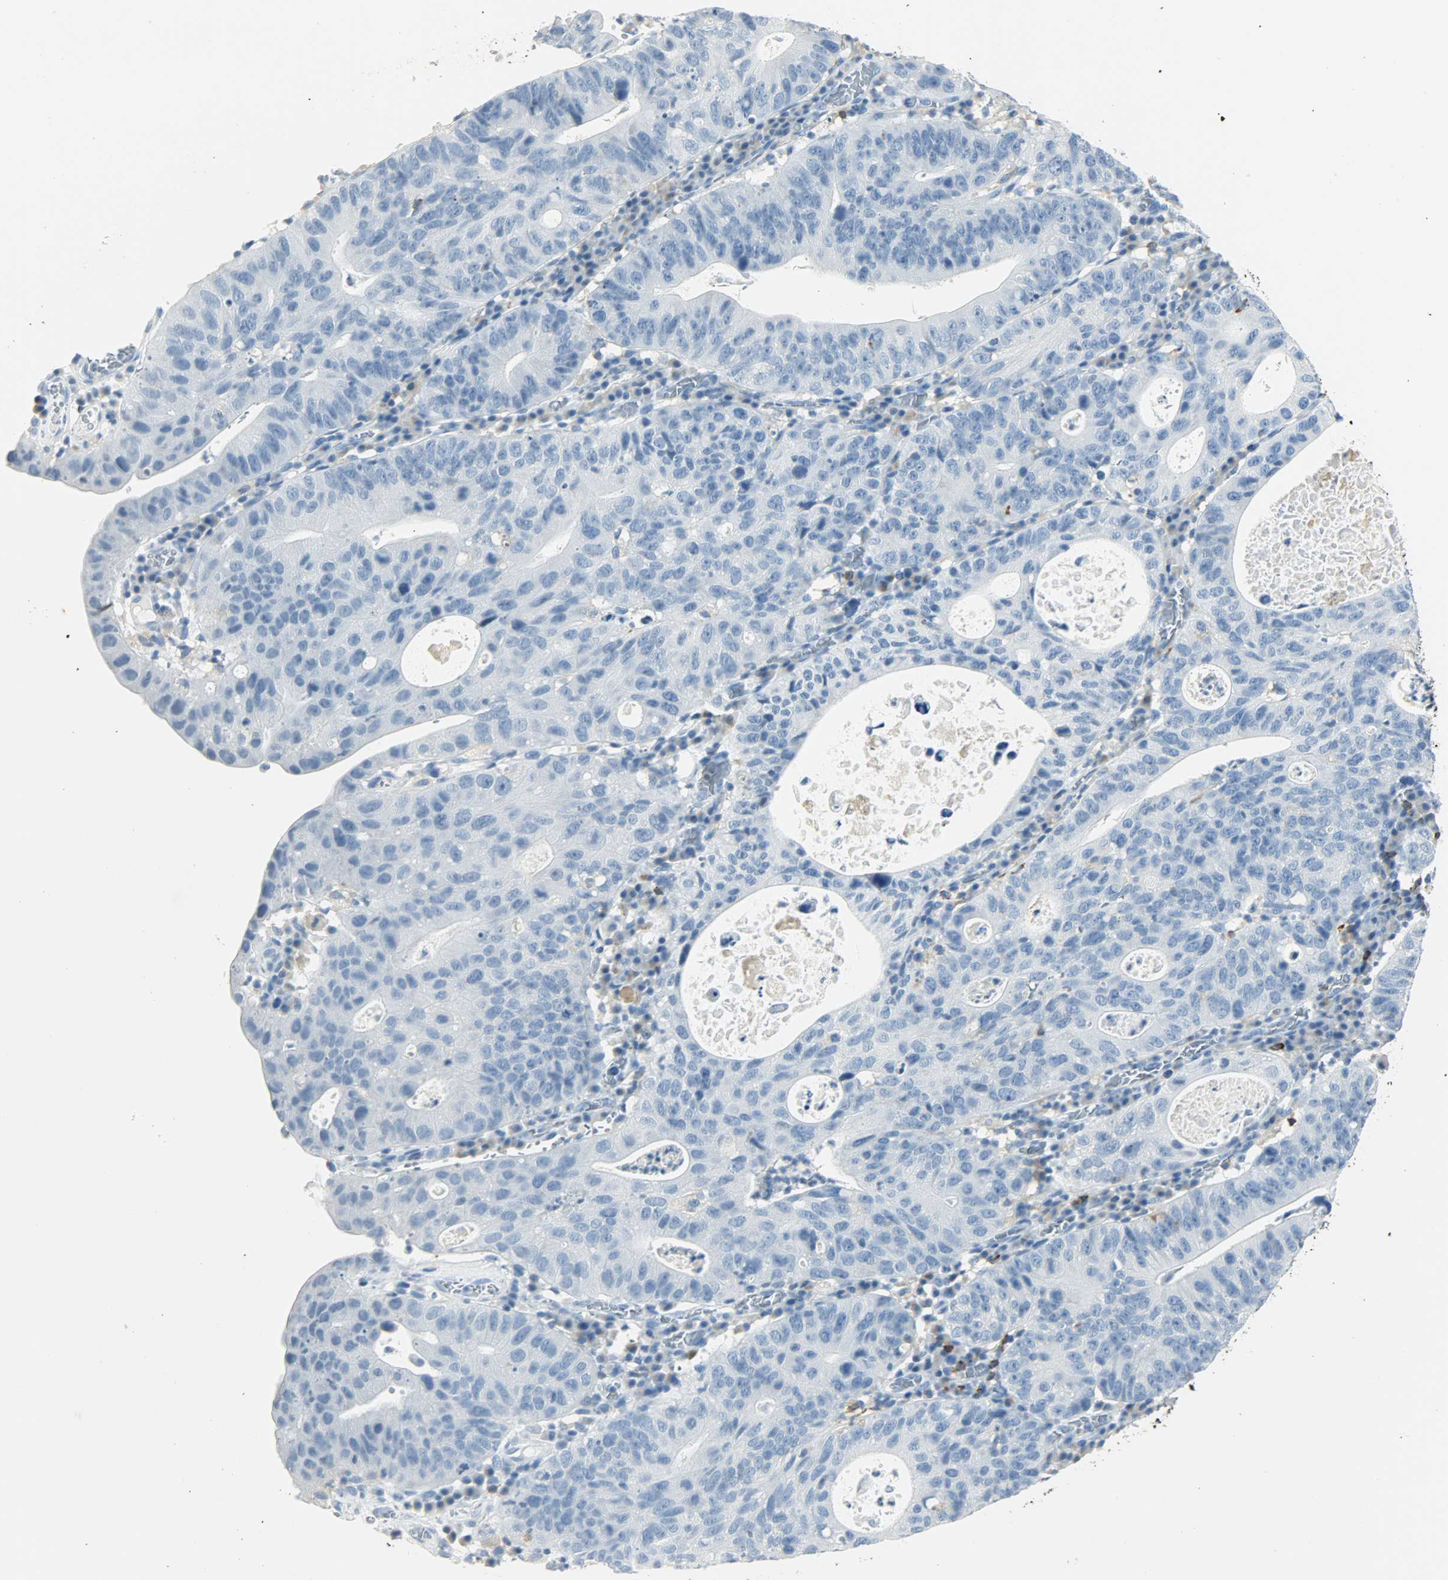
{"staining": {"intensity": "negative", "quantity": "none", "location": "none"}, "tissue": "stomach cancer", "cell_type": "Tumor cells", "image_type": "cancer", "snomed": [{"axis": "morphology", "description": "Adenocarcinoma, NOS"}, {"axis": "topography", "description": "Stomach"}], "caption": "This micrograph is of adenocarcinoma (stomach) stained with immunohistochemistry to label a protein in brown with the nuclei are counter-stained blue. There is no expression in tumor cells.", "gene": "PTPN6", "patient": {"sex": "male", "age": 59}}